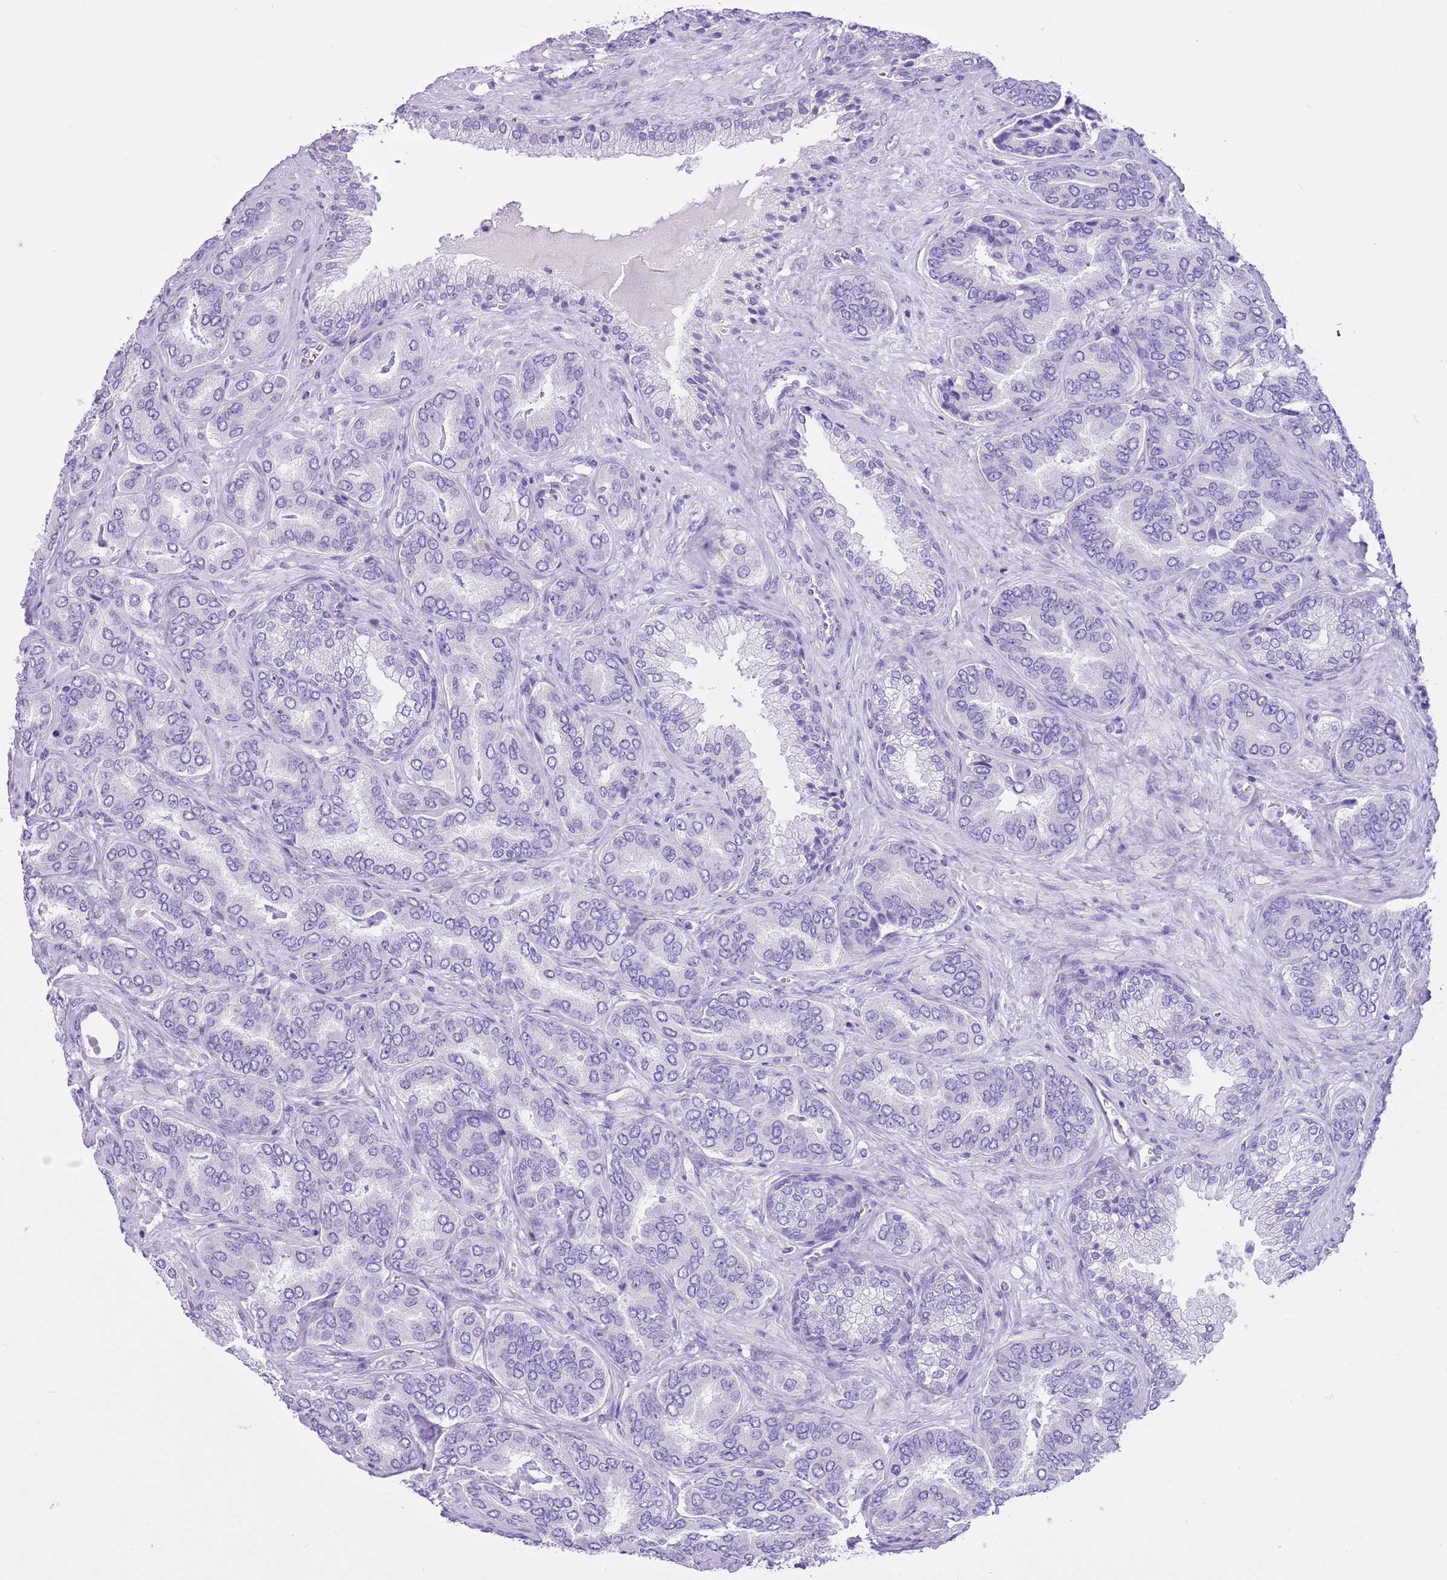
{"staining": {"intensity": "negative", "quantity": "none", "location": "none"}, "tissue": "prostate cancer", "cell_type": "Tumor cells", "image_type": "cancer", "snomed": [{"axis": "morphology", "description": "Adenocarcinoma, High grade"}, {"axis": "topography", "description": "Prostate"}], "caption": "Immunohistochemistry histopathology image of neoplastic tissue: prostate high-grade adenocarcinoma stained with DAB shows no significant protein staining in tumor cells.", "gene": "TBC1D10B", "patient": {"sex": "male", "age": 72}}